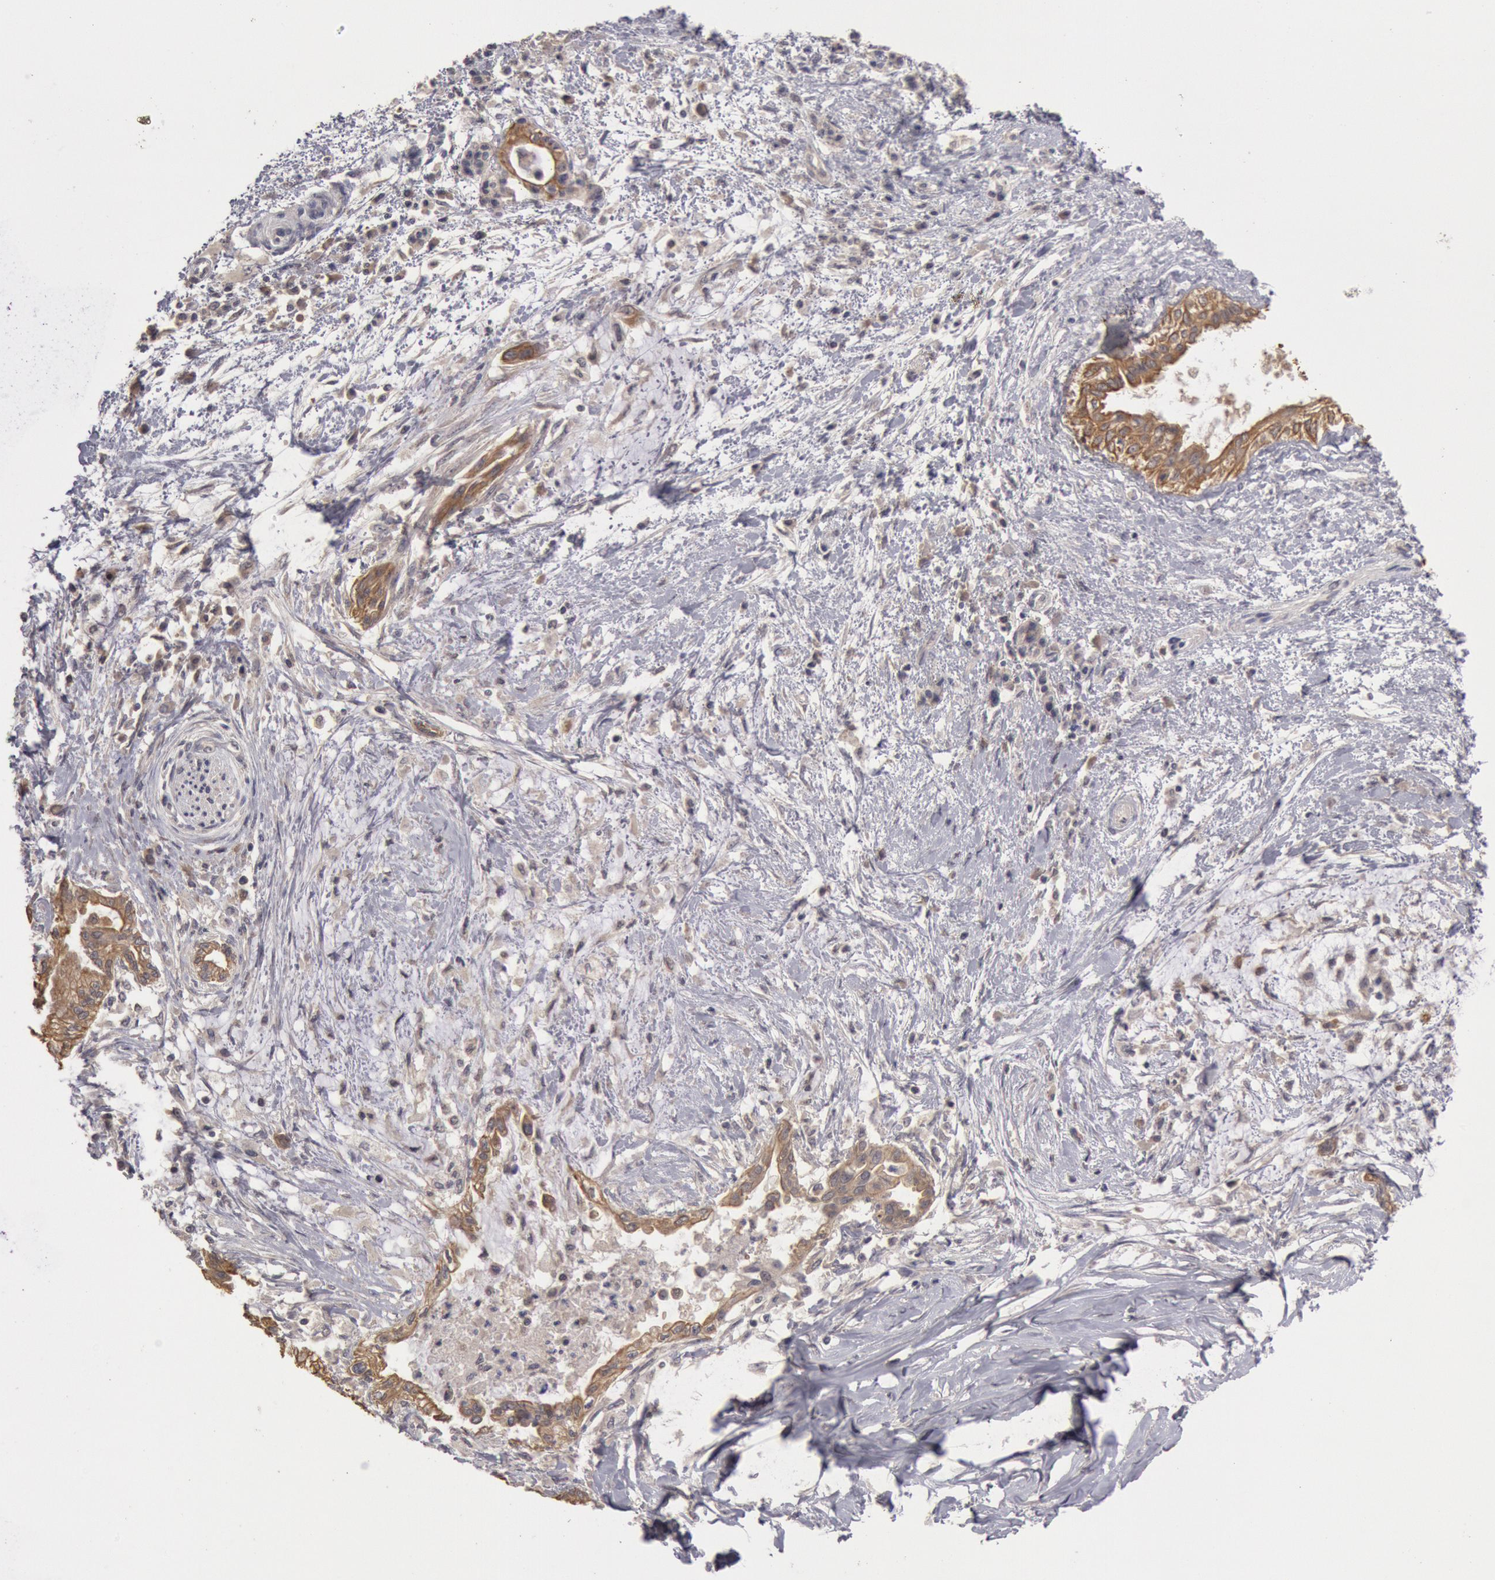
{"staining": {"intensity": "moderate", "quantity": ">75%", "location": "cytoplasmic/membranous"}, "tissue": "pancreatic cancer", "cell_type": "Tumor cells", "image_type": "cancer", "snomed": [{"axis": "morphology", "description": "Adenocarcinoma, NOS"}, {"axis": "topography", "description": "Pancreas"}], "caption": "An image of pancreatic adenocarcinoma stained for a protein reveals moderate cytoplasmic/membranous brown staining in tumor cells. (DAB (3,3'-diaminobenzidine) IHC, brown staining for protein, blue staining for nuclei).", "gene": "ZFP36L1", "patient": {"sex": "female", "age": 64}}